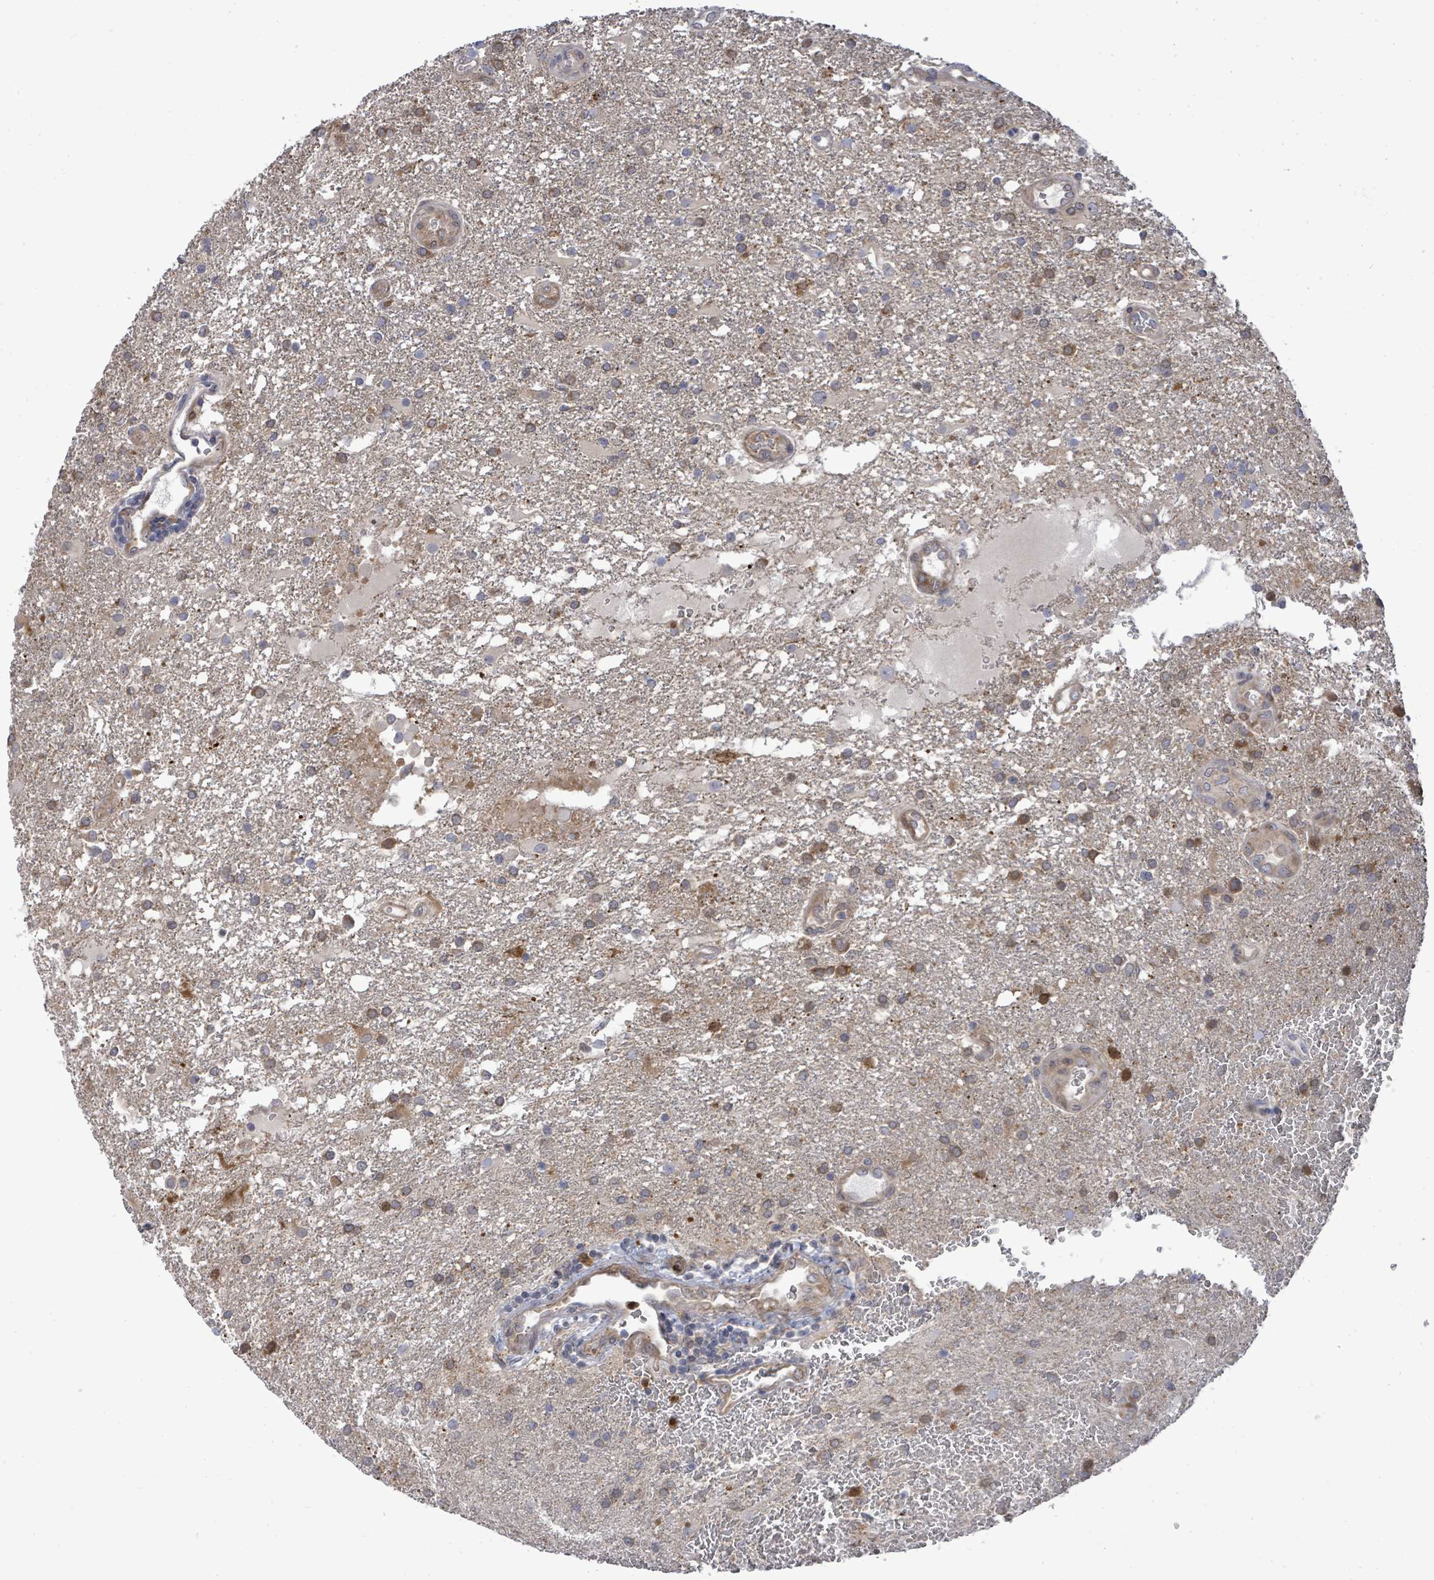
{"staining": {"intensity": "moderate", "quantity": "<25%", "location": "cytoplasmic/membranous"}, "tissue": "glioma", "cell_type": "Tumor cells", "image_type": "cancer", "snomed": [{"axis": "morphology", "description": "Glioma, malignant, Low grade"}, {"axis": "topography", "description": "Brain"}], "caption": "Human malignant glioma (low-grade) stained for a protein (brown) shows moderate cytoplasmic/membranous positive positivity in approximately <25% of tumor cells.", "gene": "SAR1A", "patient": {"sex": "male", "age": 66}}